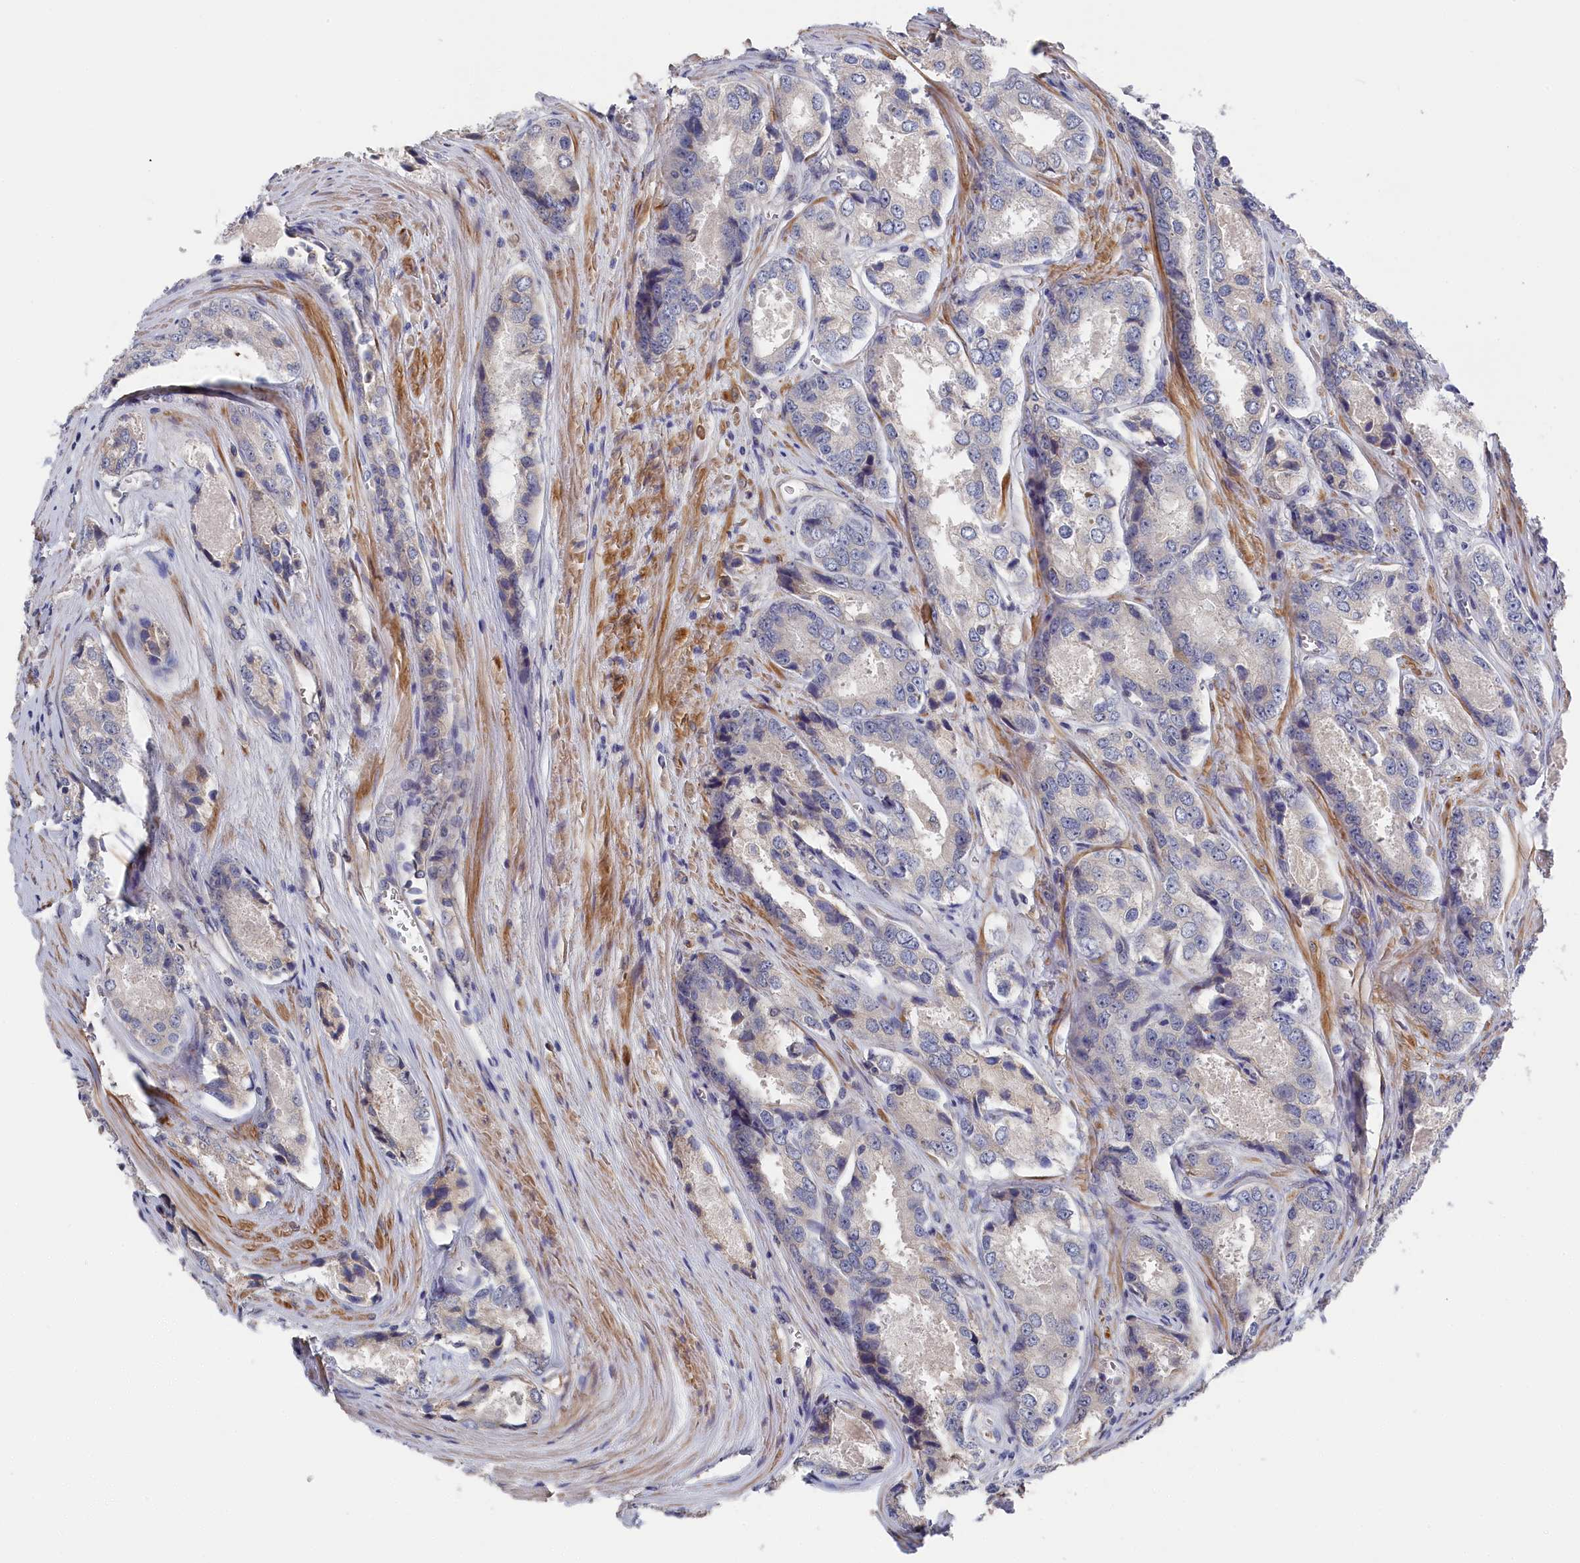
{"staining": {"intensity": "negative", "quantity": "none", "location": "none"}, "tissue": "prostate cancer", "cell_type": "Tumor cells", "image_type": "cancer", "snomed": [{"axis": "morphology", "description": "Adenocarcinoma, Low grade"}, {"axis": "topography", "description": "Prostate"}], "caption": "Photomicrograph shows no significant protein positivity in tumor cells of prostate cancer (adenocarcinoma (low-grade)).", "gene": "CYB5D2", "patient": {"sex": "male", "age": 68}}